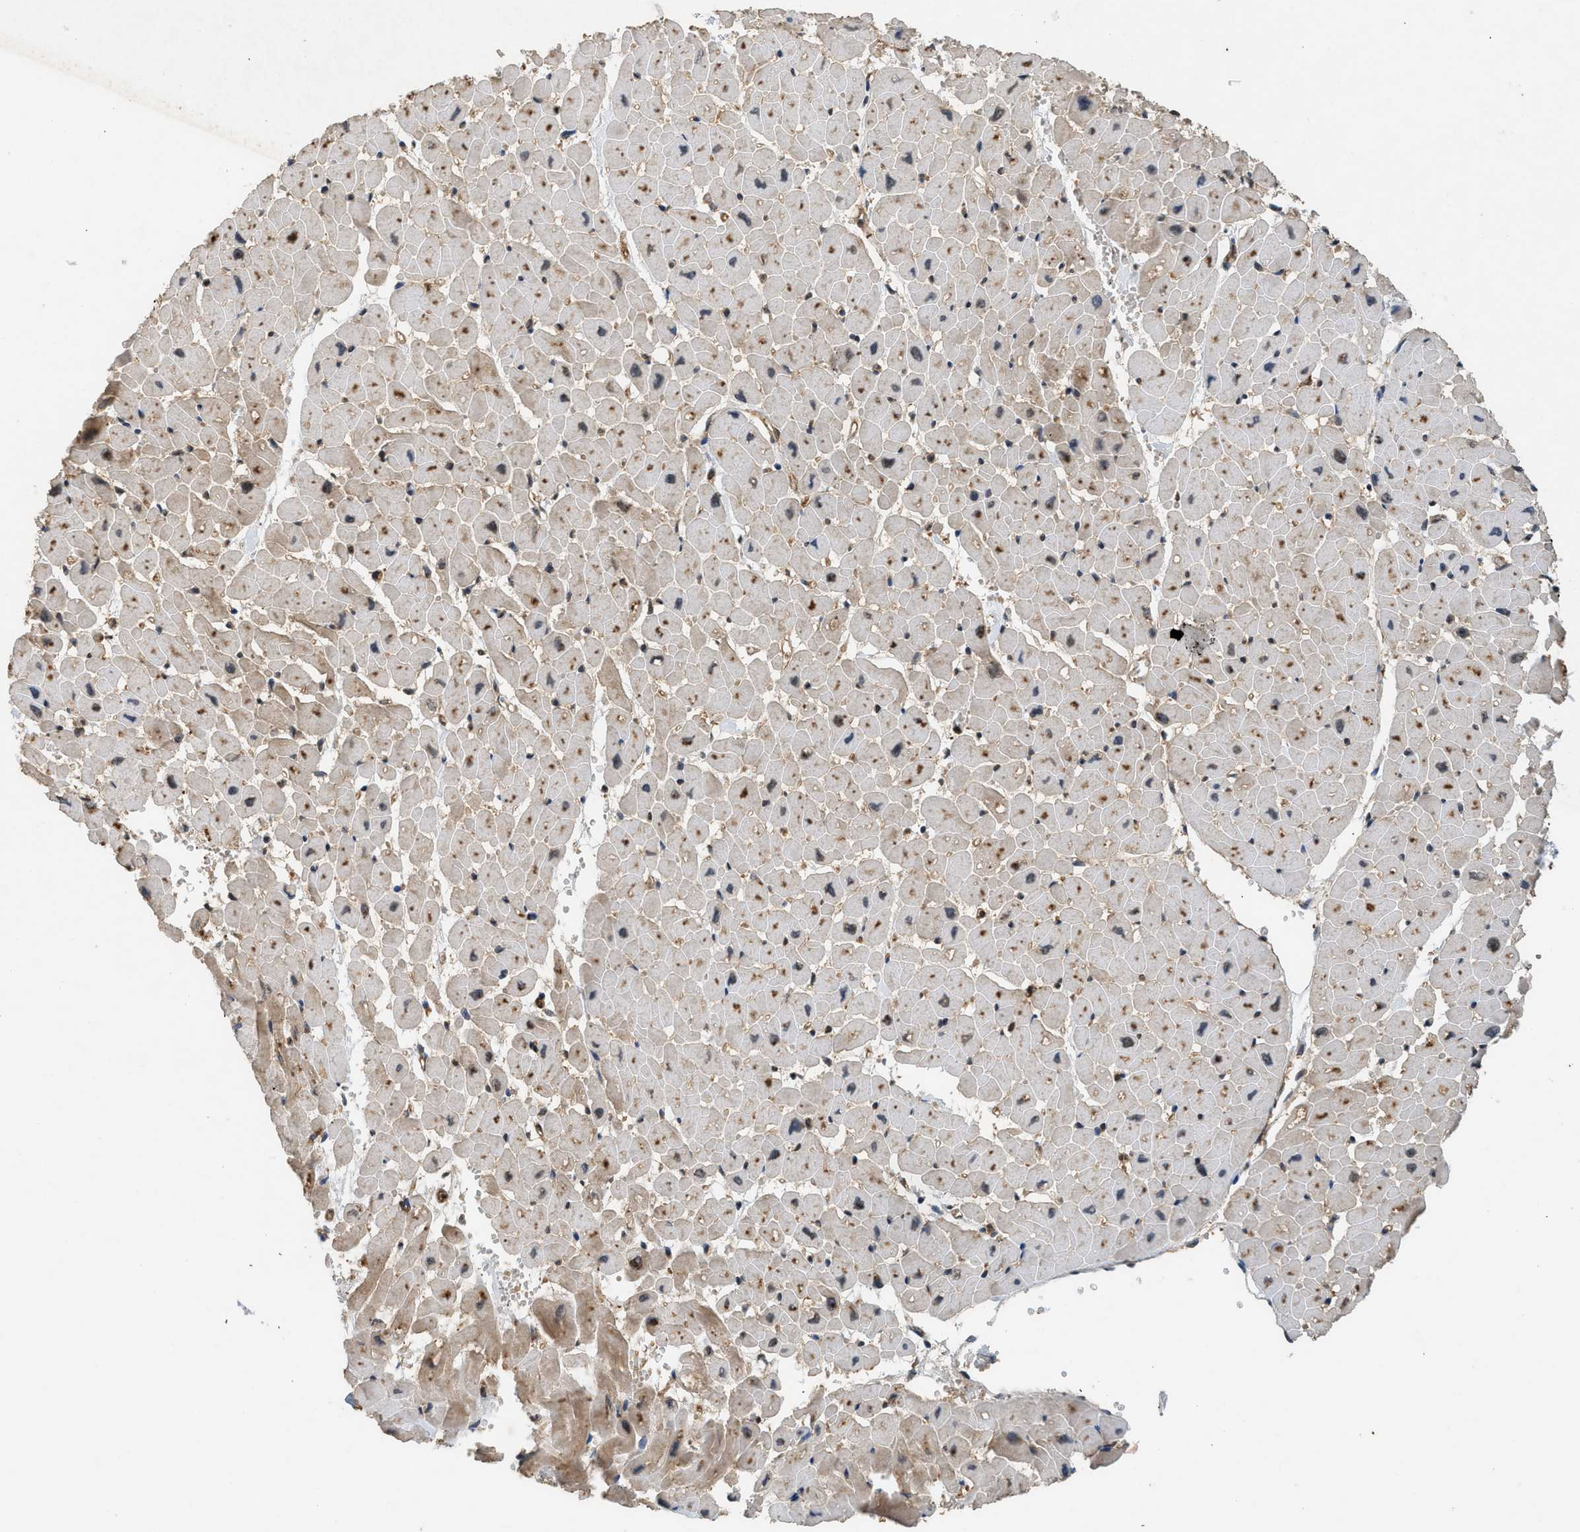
{"staining": {"intensity": "weak", "quantity": ">75%", "location": "cytoplasmic/membranous"}, "tissue": "heart muscle", "cell_type": "Cardiomyocytes", "image_type": "normal", "snomed": [{"axis": "morphology", "description": "Normal tissue, NOS"}, {"axis": "topography", "description": "Heart"}], "caption": "A brown stain shows weak cytoplasmic/membranous expression of a protein in cardiomyocytes of normal heart muscle. (DAB IHC, brown staining for protein, blue staining for nuclei).", "gene": "OXSR1", "patient": {"sex": "male", "age": 45}}